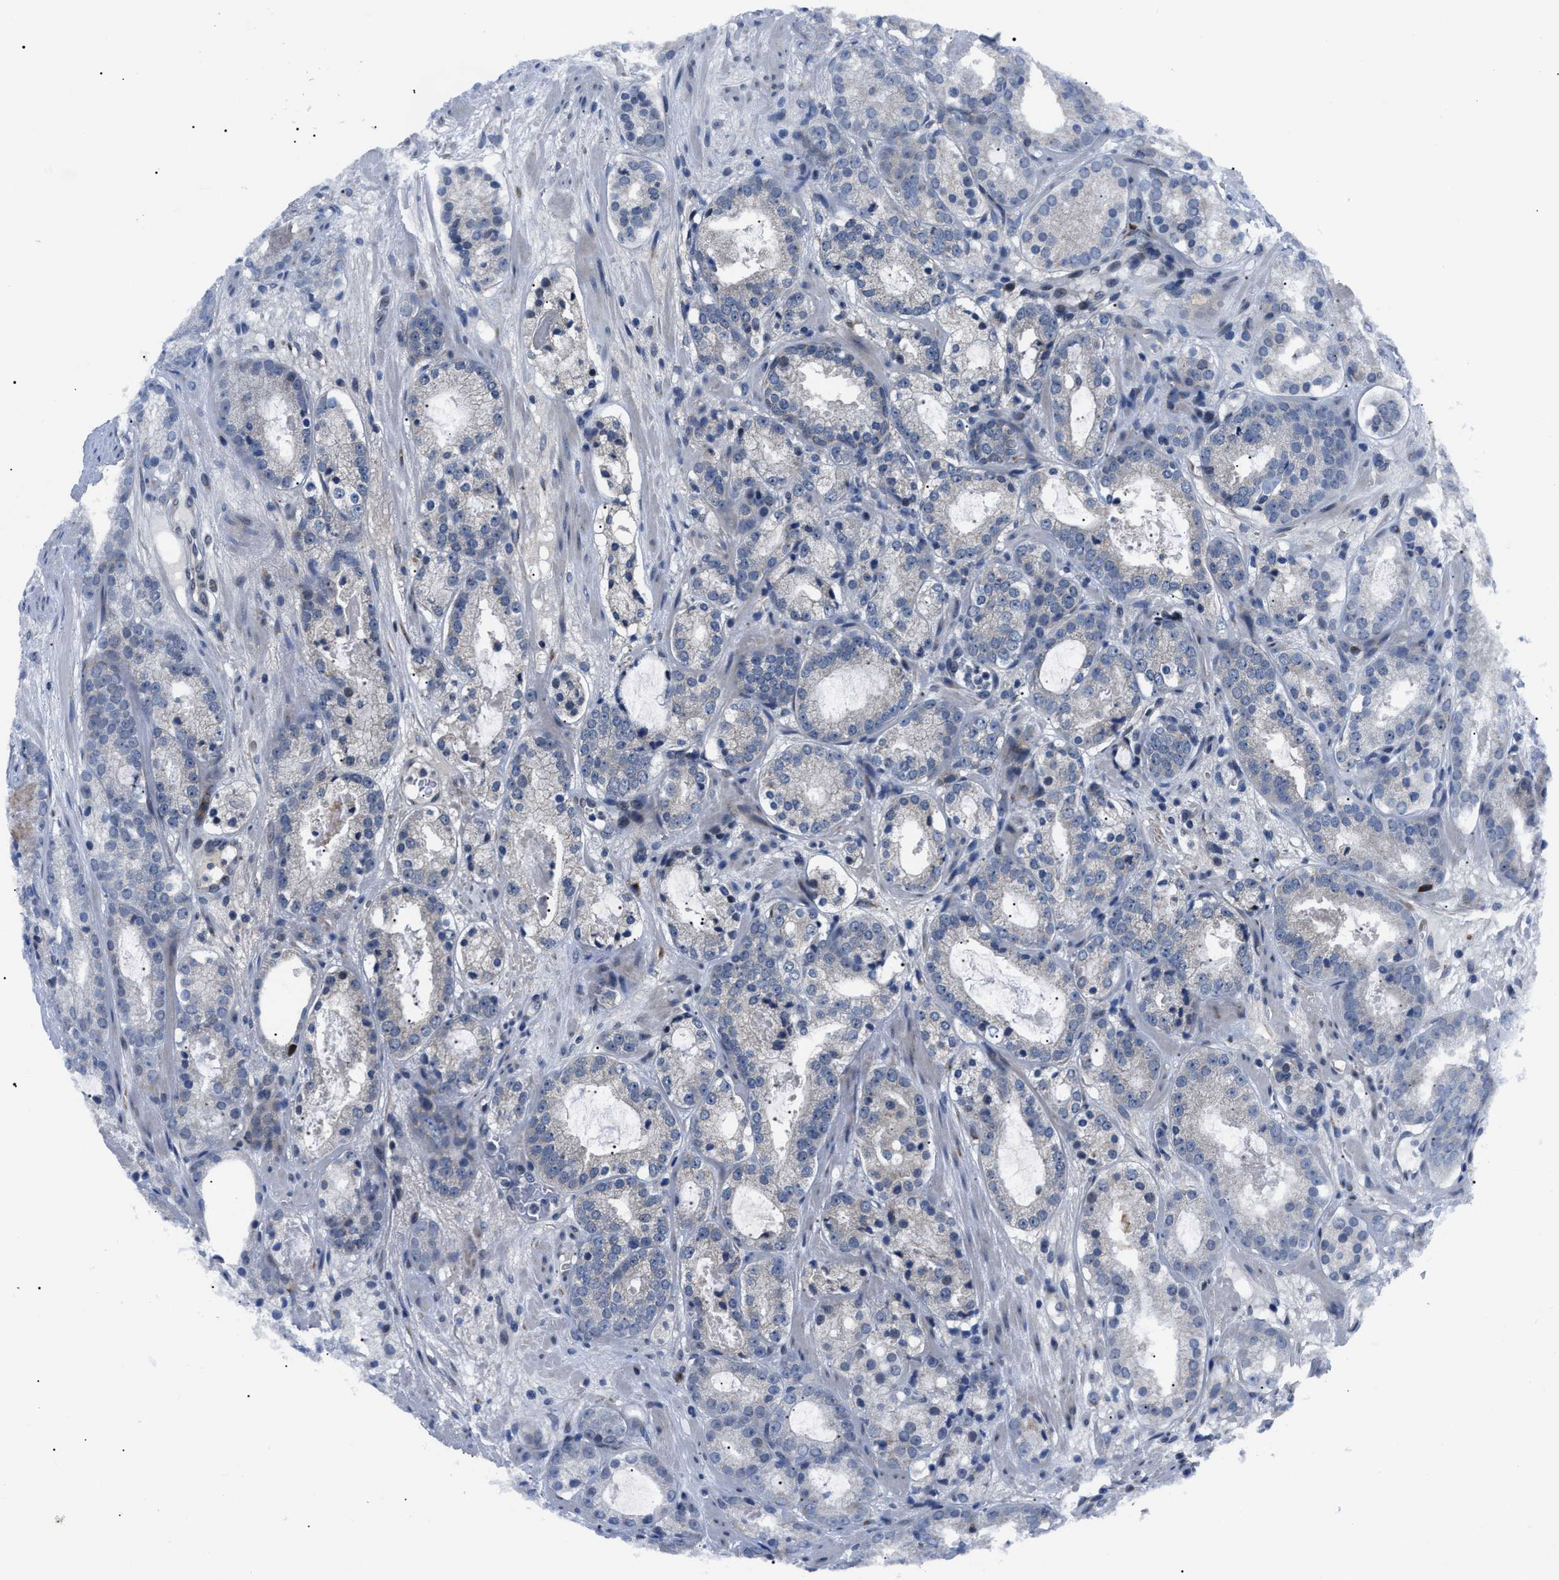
{"staining": {"intensity": "negative", "quantity": "none", "location": "none"}, "tissue": "prostate cancer", "cell_type": "Tumor cells", "image_type": "cancer", "snomed": [{"axis": "morphology", "description": "Adenocarcinoma, Low grade"}, {"axis": "topography", "description": "Prostate"}], "caption": "The immunohistochemistry (IHC) micrograph has no significant positivity in tumor cells of prostate adenocarcinoma (low-grade) tissue.", "gene": "LRRC14", "patient": {"sex": "male", "age": 69}}